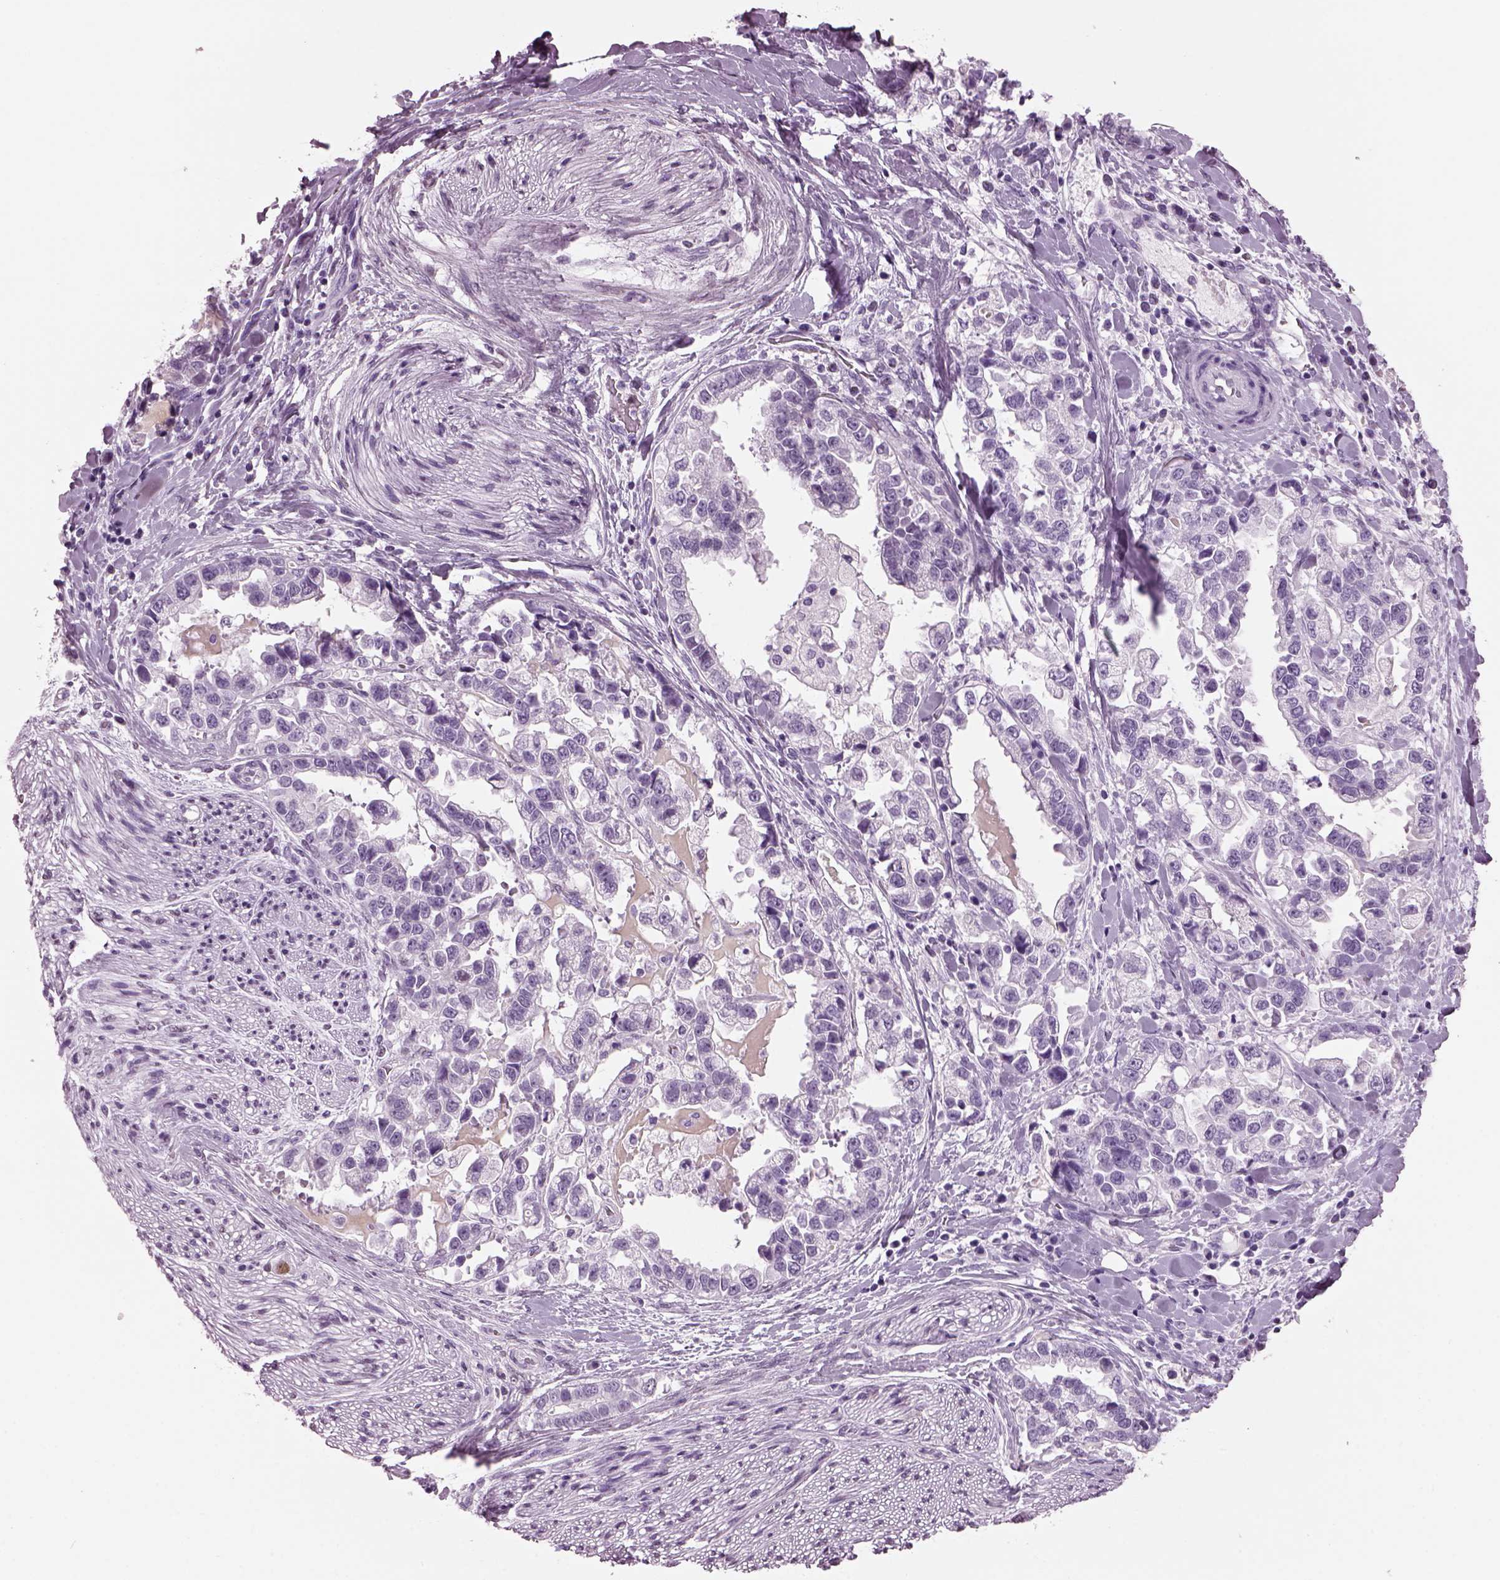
{"staining": {"intensity": "negative", "quantity": "none", "location": "none"}, "tissue": "stomach cancer", "cell_type": "Tumor cells", "image_type": "cancer", "snomed": [{"axis": "morphology", "description": "Adenocarcinoma, NOS"}, {"axis": "topography", "description": "Stomach"}], "caption": "High power microscopy histopathology image of an IHC photomicrograph of adenocarcinoma (stomach), revealing no significant expression in tumor cells. (DAB (3,3'-diaminobenzidine) IHC visualized using brightfield microscopy, high magnification).", "gene": "KRTAP3-2", "patient": {"sex": "male", "age": 59}}